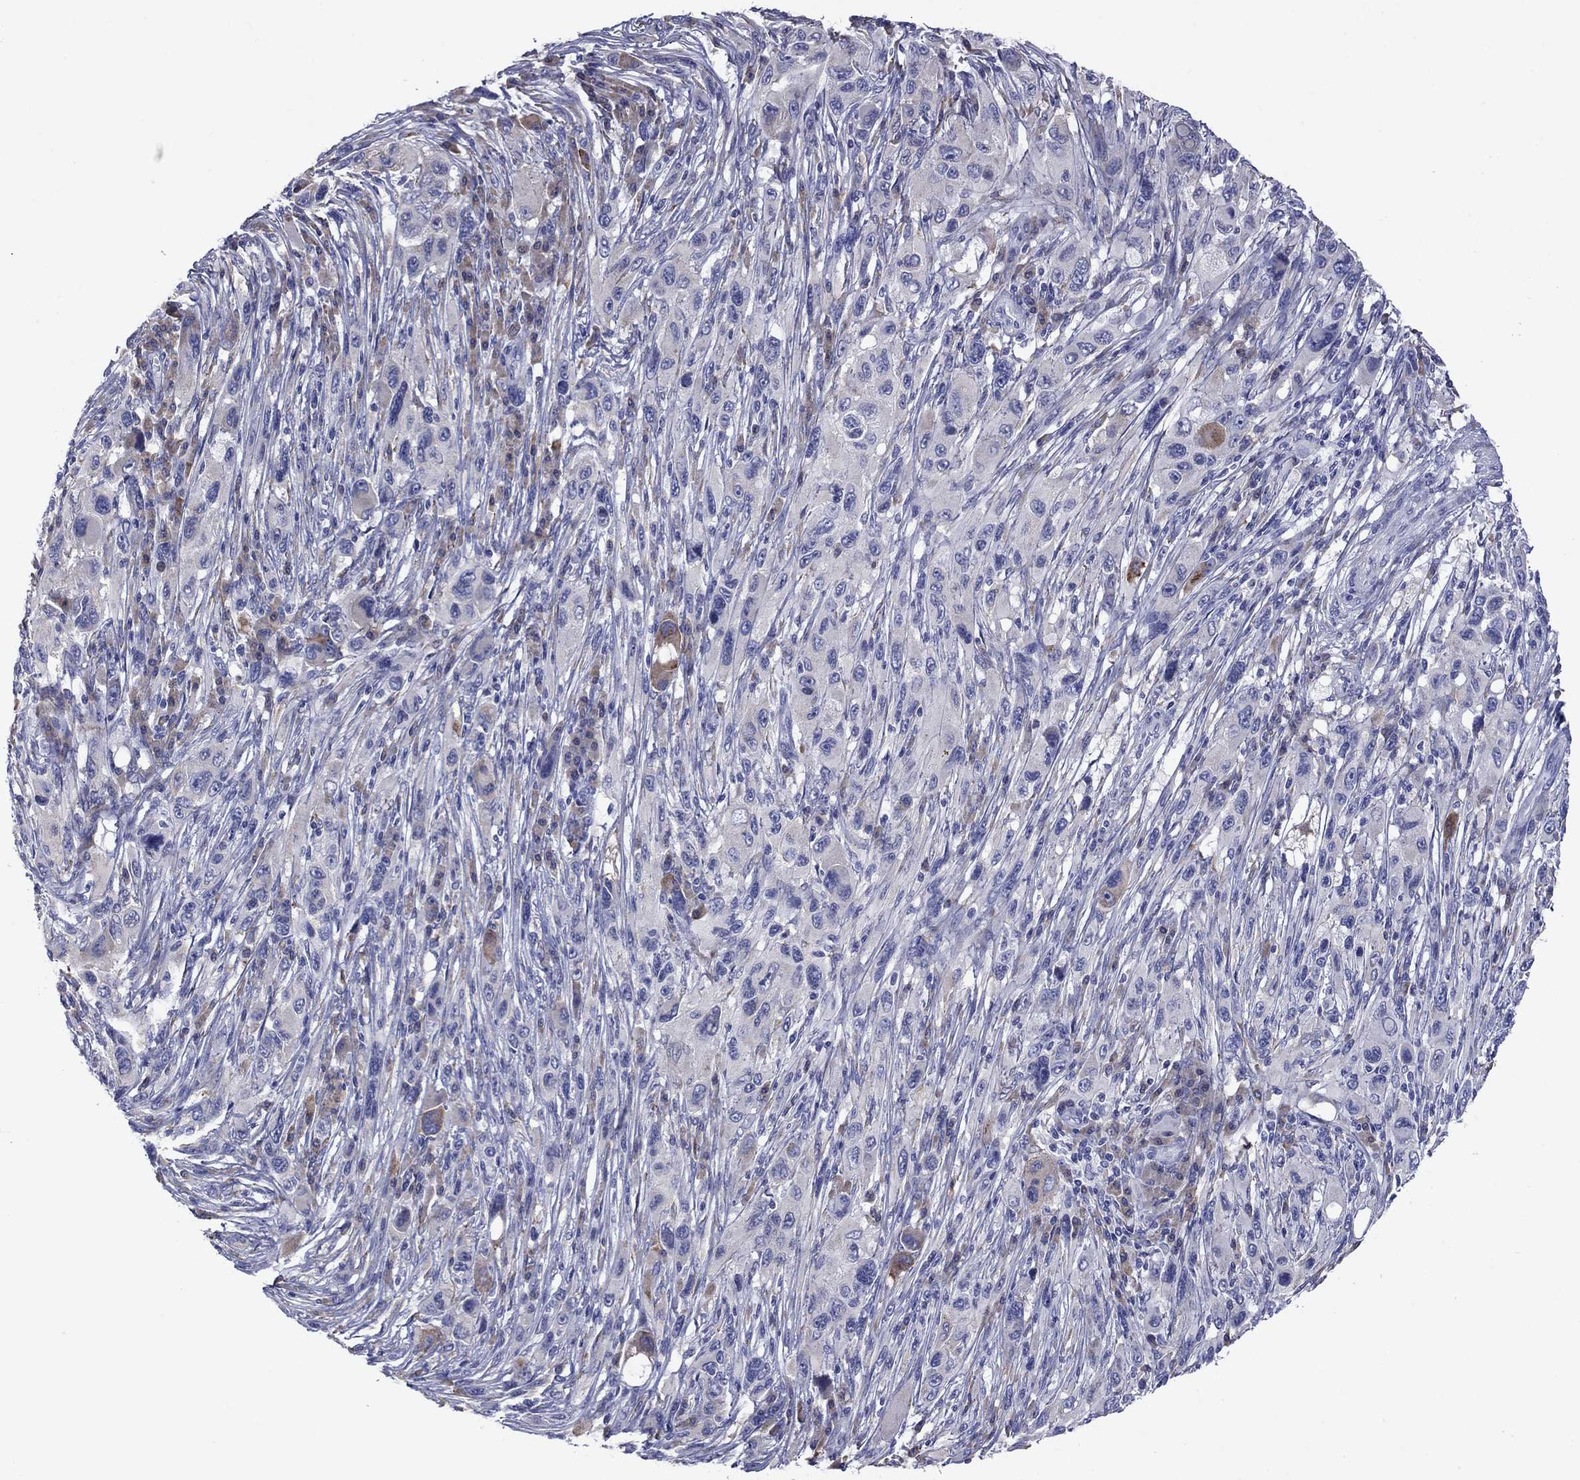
{"staining": {"intensity": "weak", "quantity": "<25%", "location": "cytoplasmic/membranous"}, "tissue": "melanoma", "cell_type": "Tumor cells", "image_type": "cancer", "snomed": [{"axis": "morphology", "description": "Malignant melanoma, NOS"}, {"axis": "topography", "description": "Skin"}], "caption": "Micrograph shows no significant protein positivity in tumor cells of malignant melanoma.", "gene": "TMPRSS11A", "patient": {"sex": "male", "age": 53}}